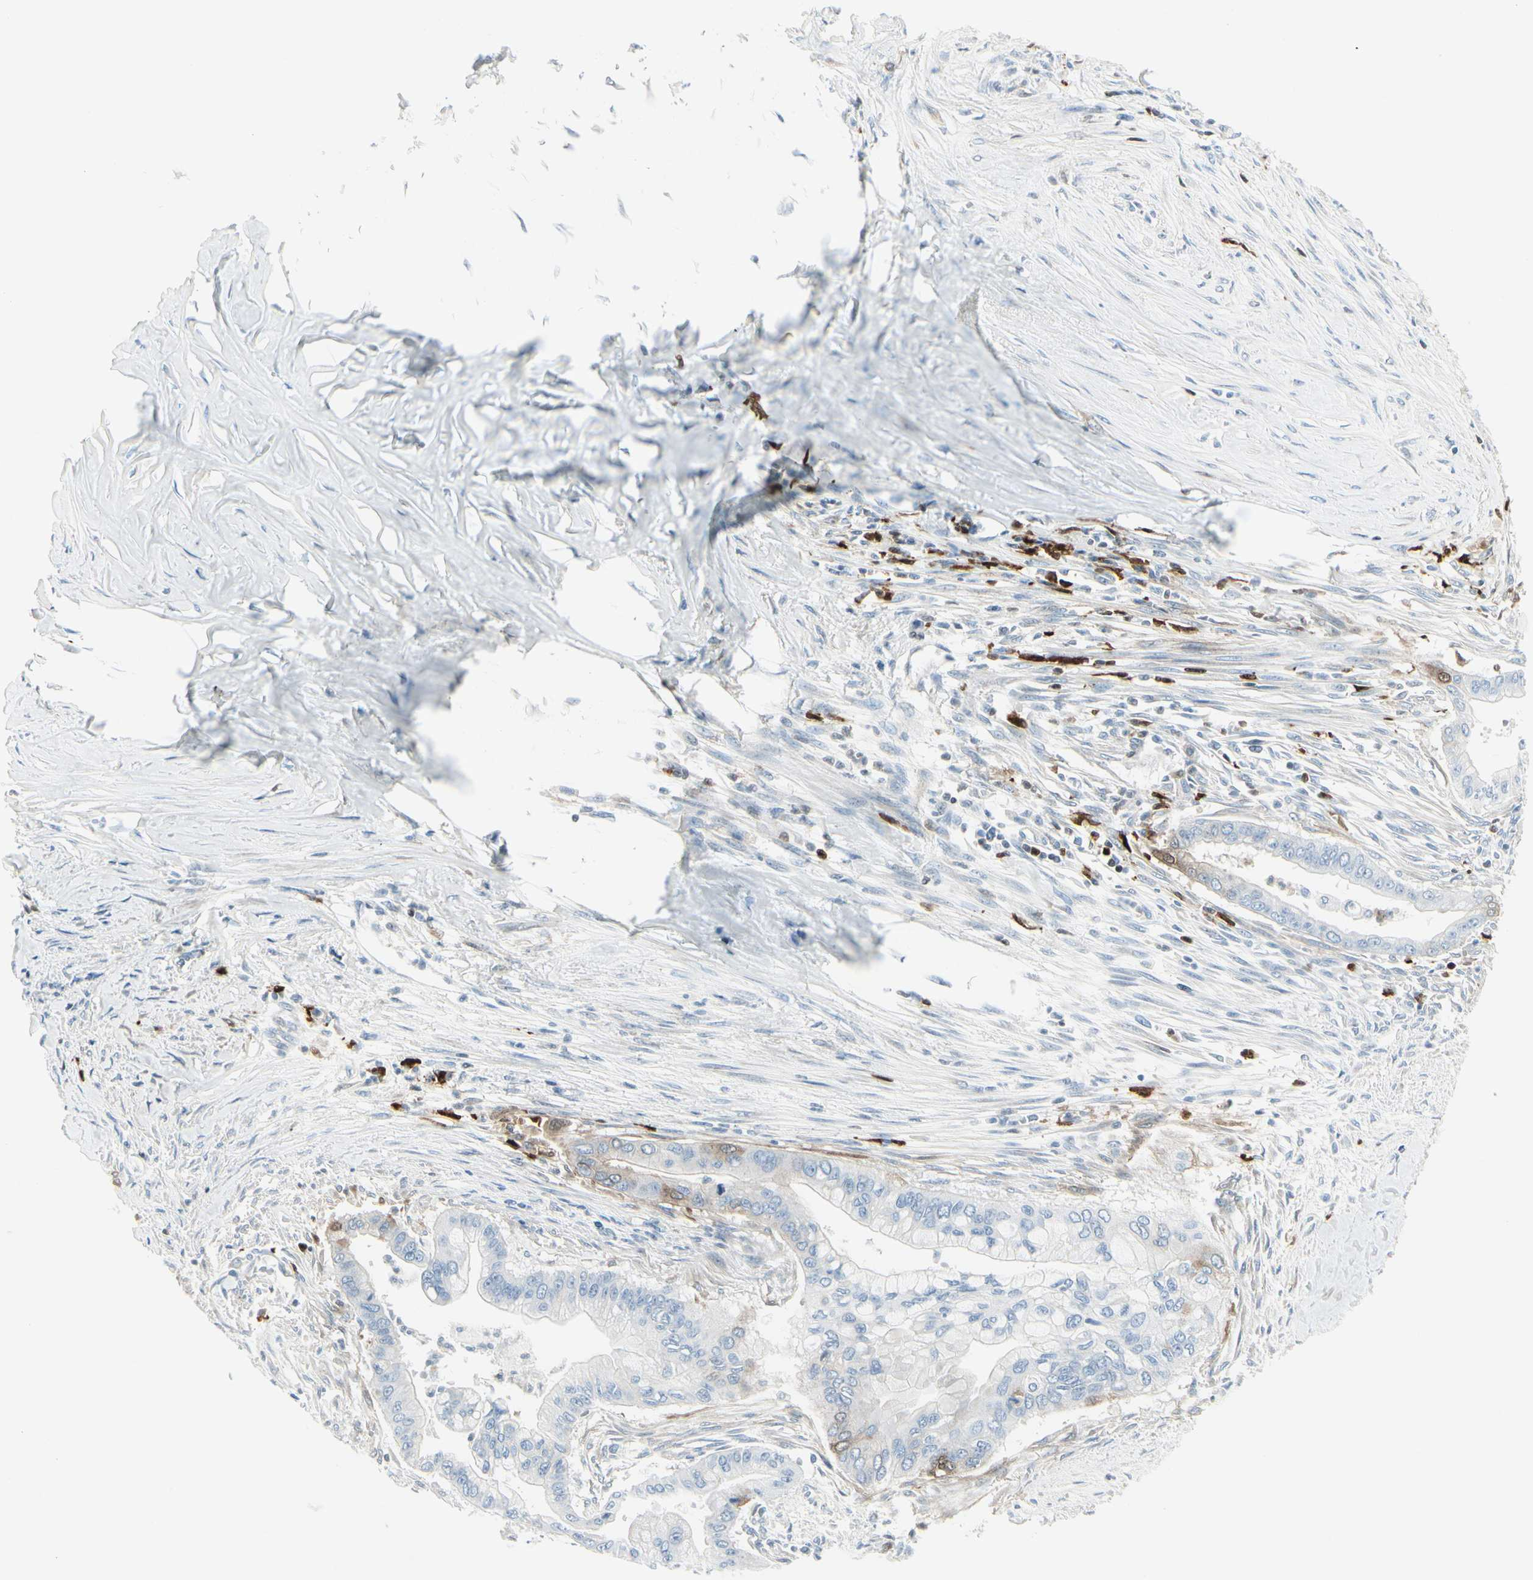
{"staining": {"intensity": "weak", "quantity": "<25%", "location": "cytoplasmic/membranous"}, "tissue": "pancreatic cancer", "cell_type": "Tumor cells", "image_type": "cancer", "snomed": [{"axis": "morphology", "description": "Adenocarcinoma, NOS"}, {"axis": "topography", "description": "Pancreas"}], "caption": "The image reveals no significant staining in tumor cells of pancreatic cancer (adenocarcinoma). The staining is performed using DAB brown chromogen with nuclei counter-stained in using hematoxylin.", "gene": "TRAF1", "patient": {"sex": "male", "age": 59}}